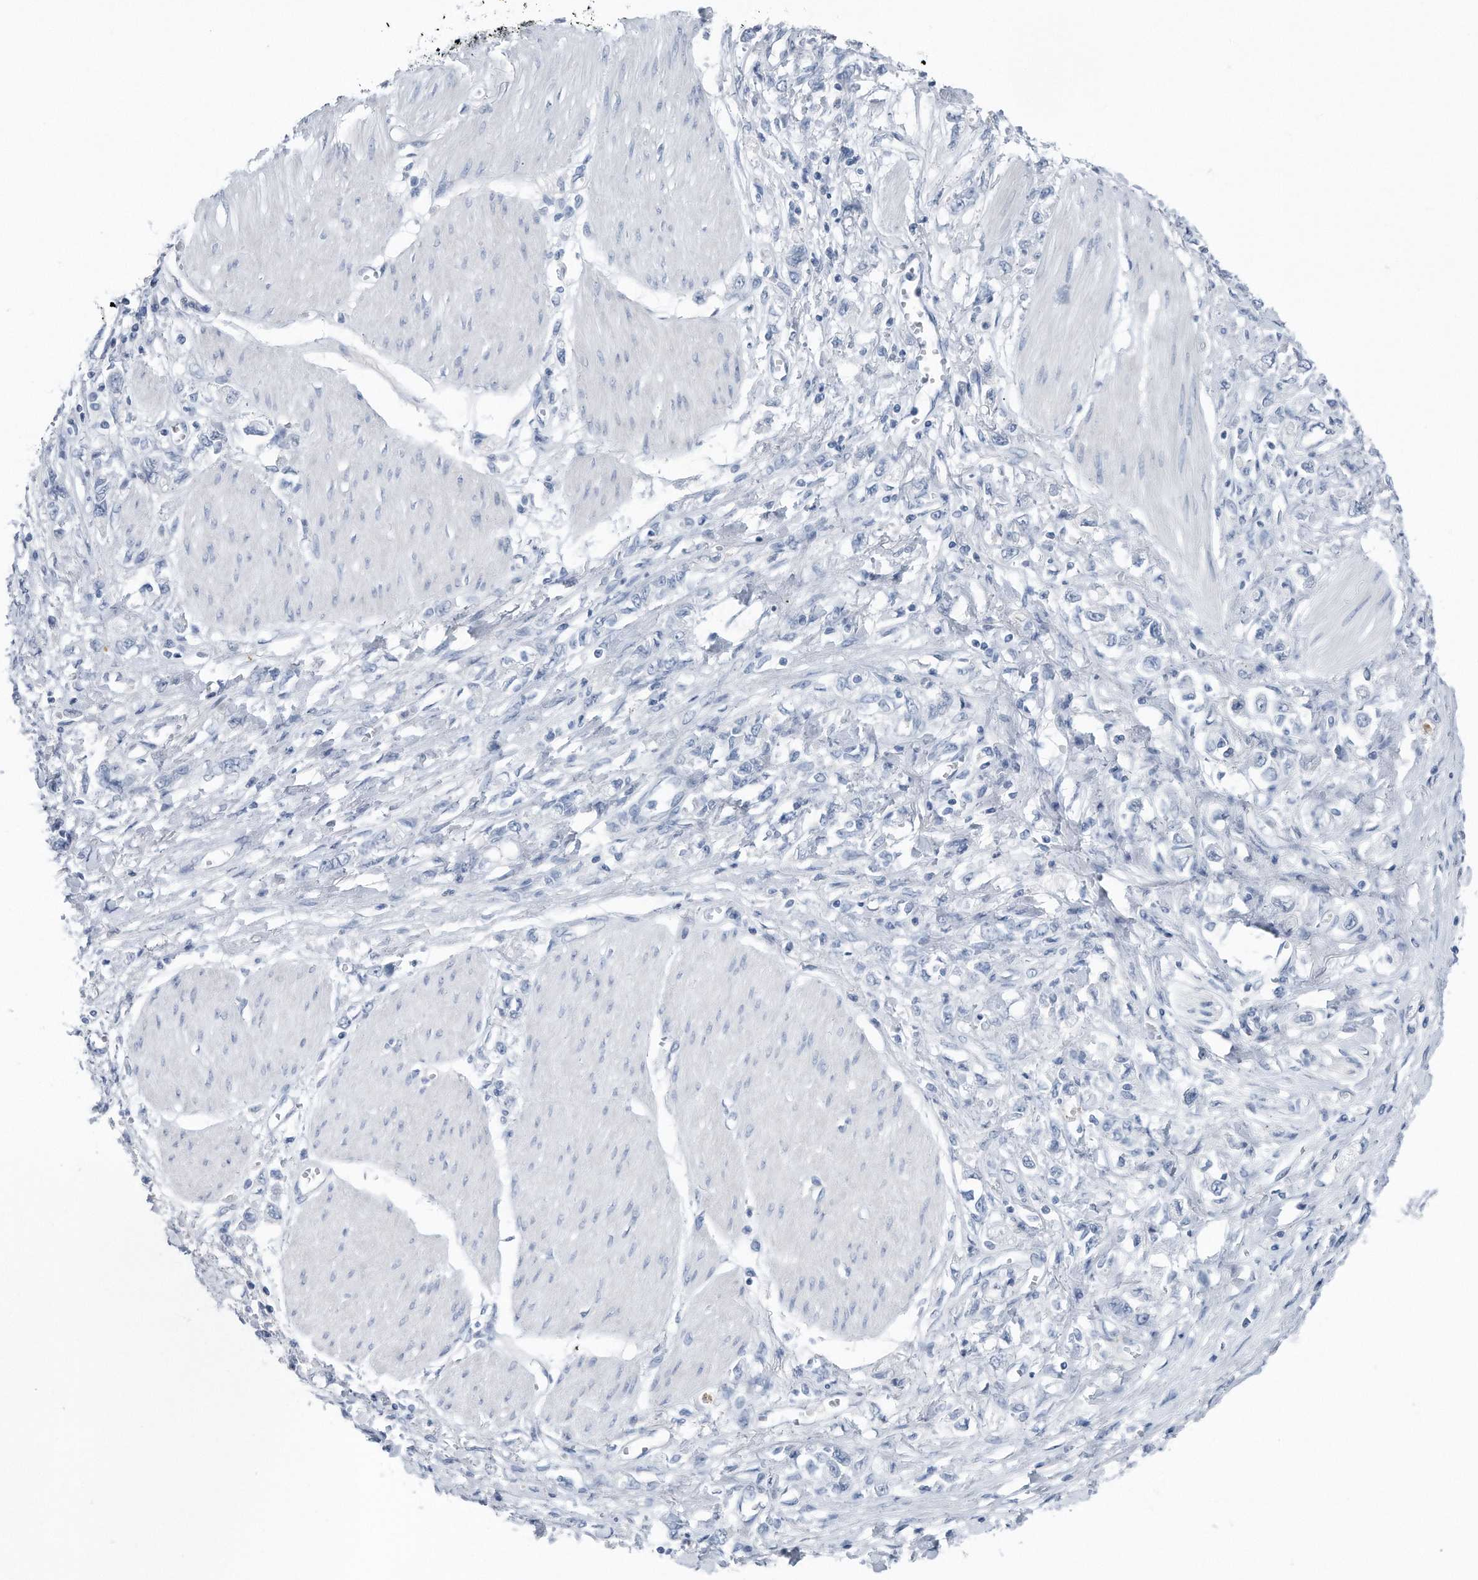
{"staining": {"intensity": "negative", "quantity": "none", "location": "none"}, "tissue": "stomach cancer", "cell_type": "Tumor cells", "image_type": "cancer", "snomed": [{"axis": "morphology", "description": "Adenocarcinoma, NOS"}, {"axis": "topography", "description": "Stomach"}], "caption": "There is no significant staining in tumor cells of adenocarcinoma (stomach).", "gene": "YRDC", "patient": {"sex": "female", "age": 76}}